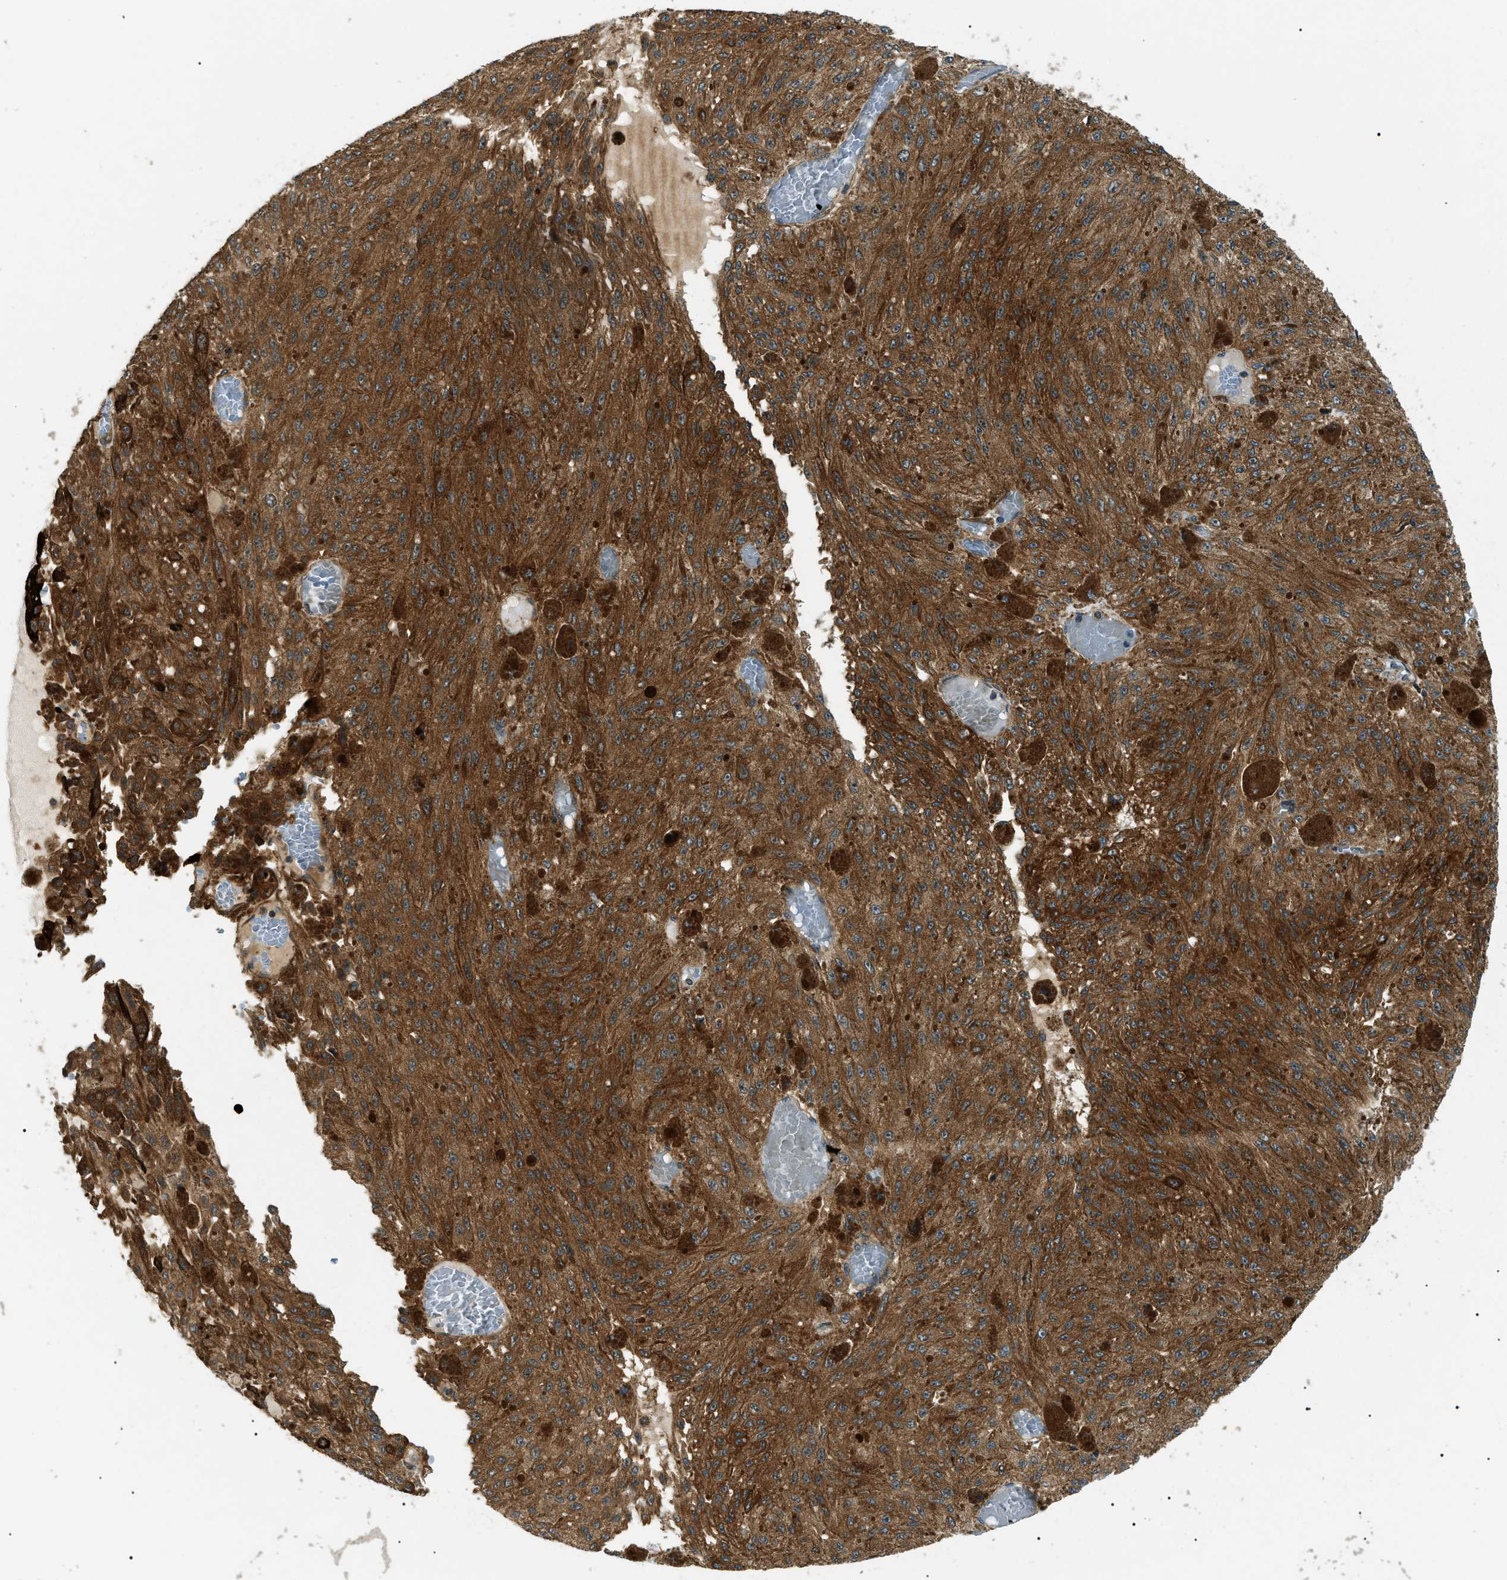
{"staining": {"intensity": "moderate", "quantity": ">75%", "location": "cytoplasmic/membranous"}, "tissue": "melanoma", "cell_type": "Tumor cells", "image_type": "cancer", "snomed": [{"axis": "morphology", "description": "Malignant melanoma, NOS"}, {"axis": "topography", "description": "Other"}], "caption": "About >75% of tumor cells in melanoma display moderate cytoplasmic/membranous protein expression as visualized by brown immunohistochemical staining.", "gene": "ATP6AP1", "patient": {"sex": "male", "age": 79}}